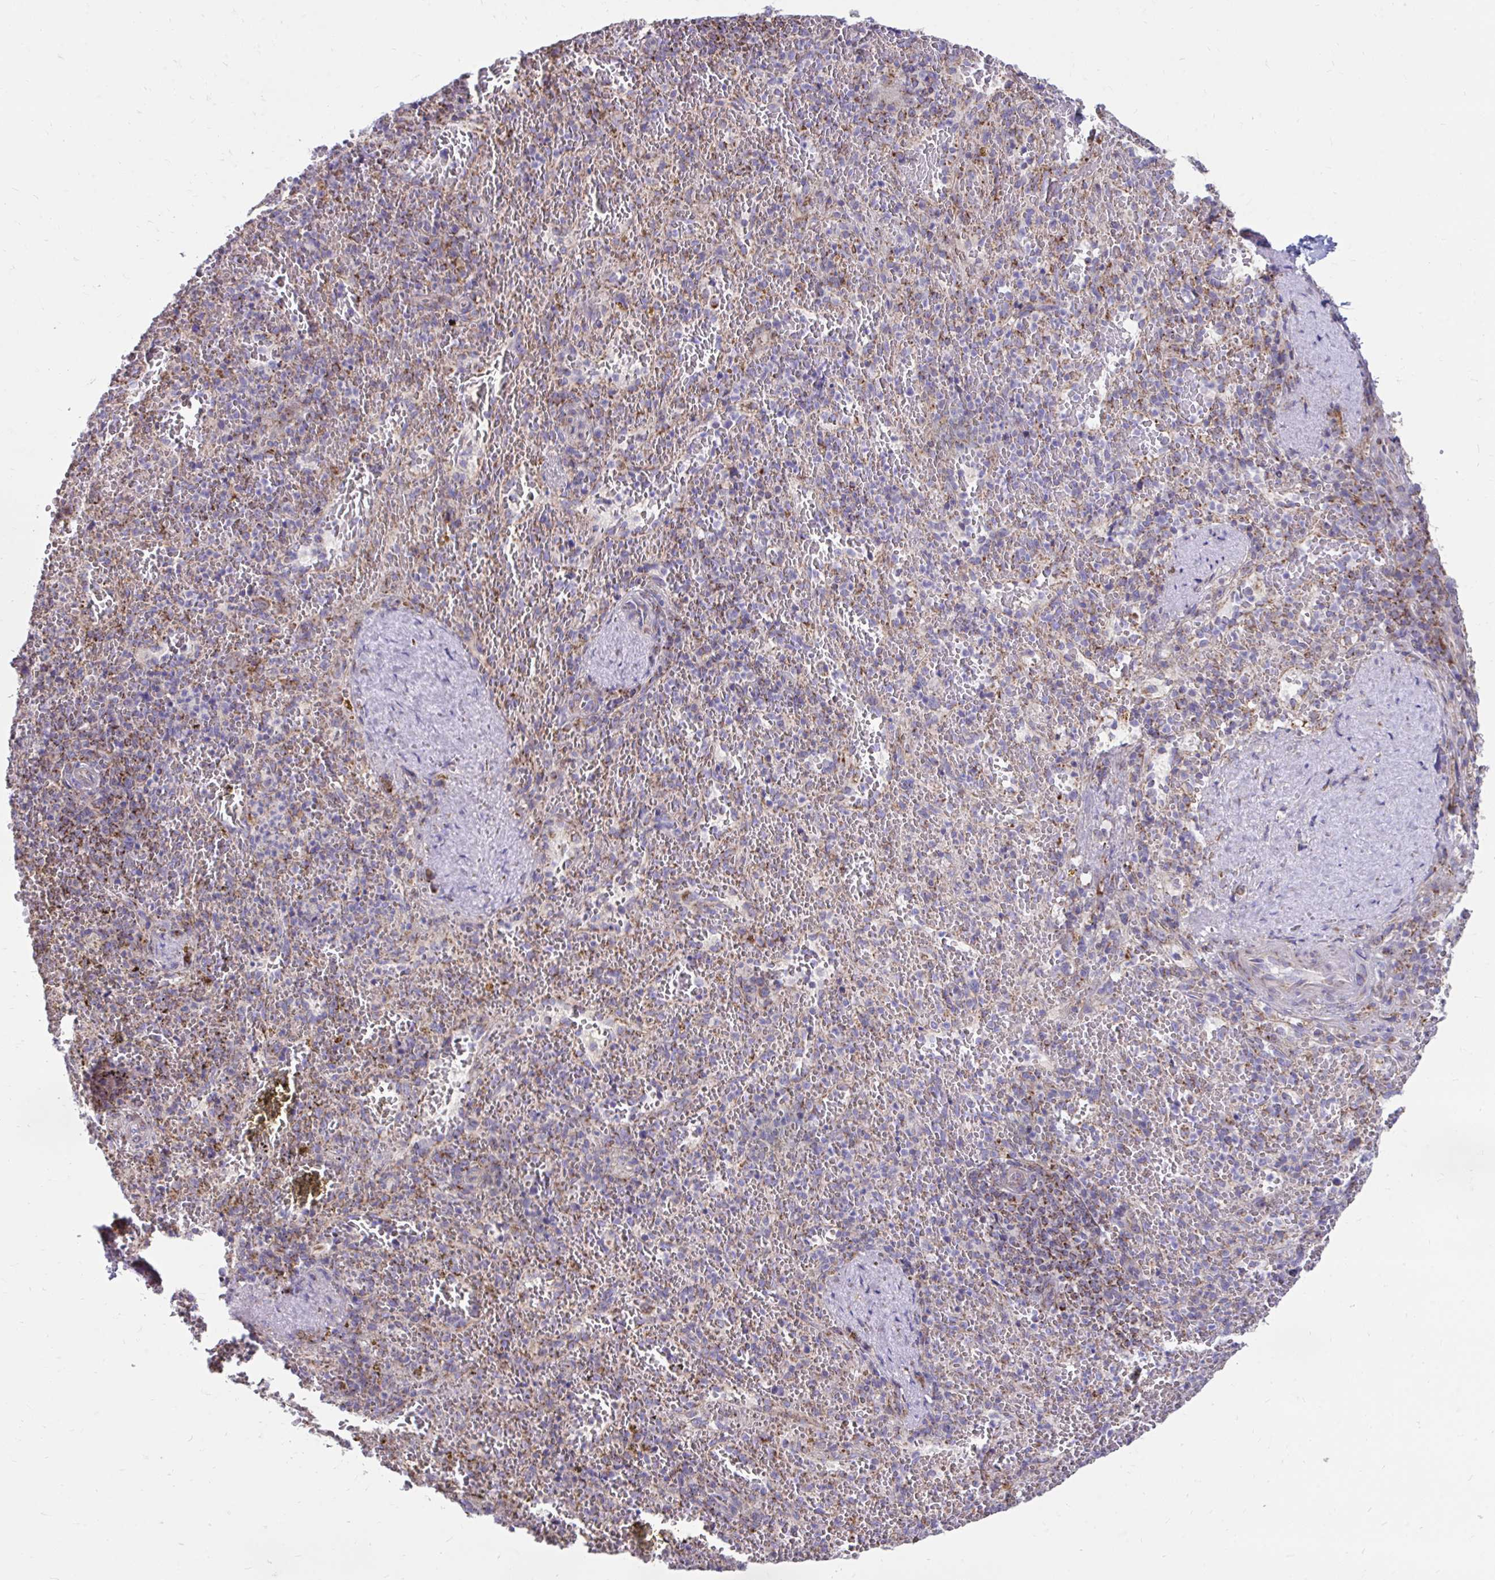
{"staining": {"intensity": "weak", "quantity": "<25%", "location": "cytoplasmic/membranous"}, "tissue": "spleen", "cell_type": "Cells in red pulp", "image_type": "normal", "snomed": [{"axis": "morphology", "description": "Normal tissue, NOS"}, {"axis": "topography", "description": "Spleen"}], "caption": "Immunohistochemistry (IHC) micrograph of unremarkable human spleen stained for a protein (brown), which displays no positivity in cells in red pulp. (DAB immunohistochemistry, high magnification).", "gene": "LINGO4", "patient": {"sex": "female", "age": 50}}